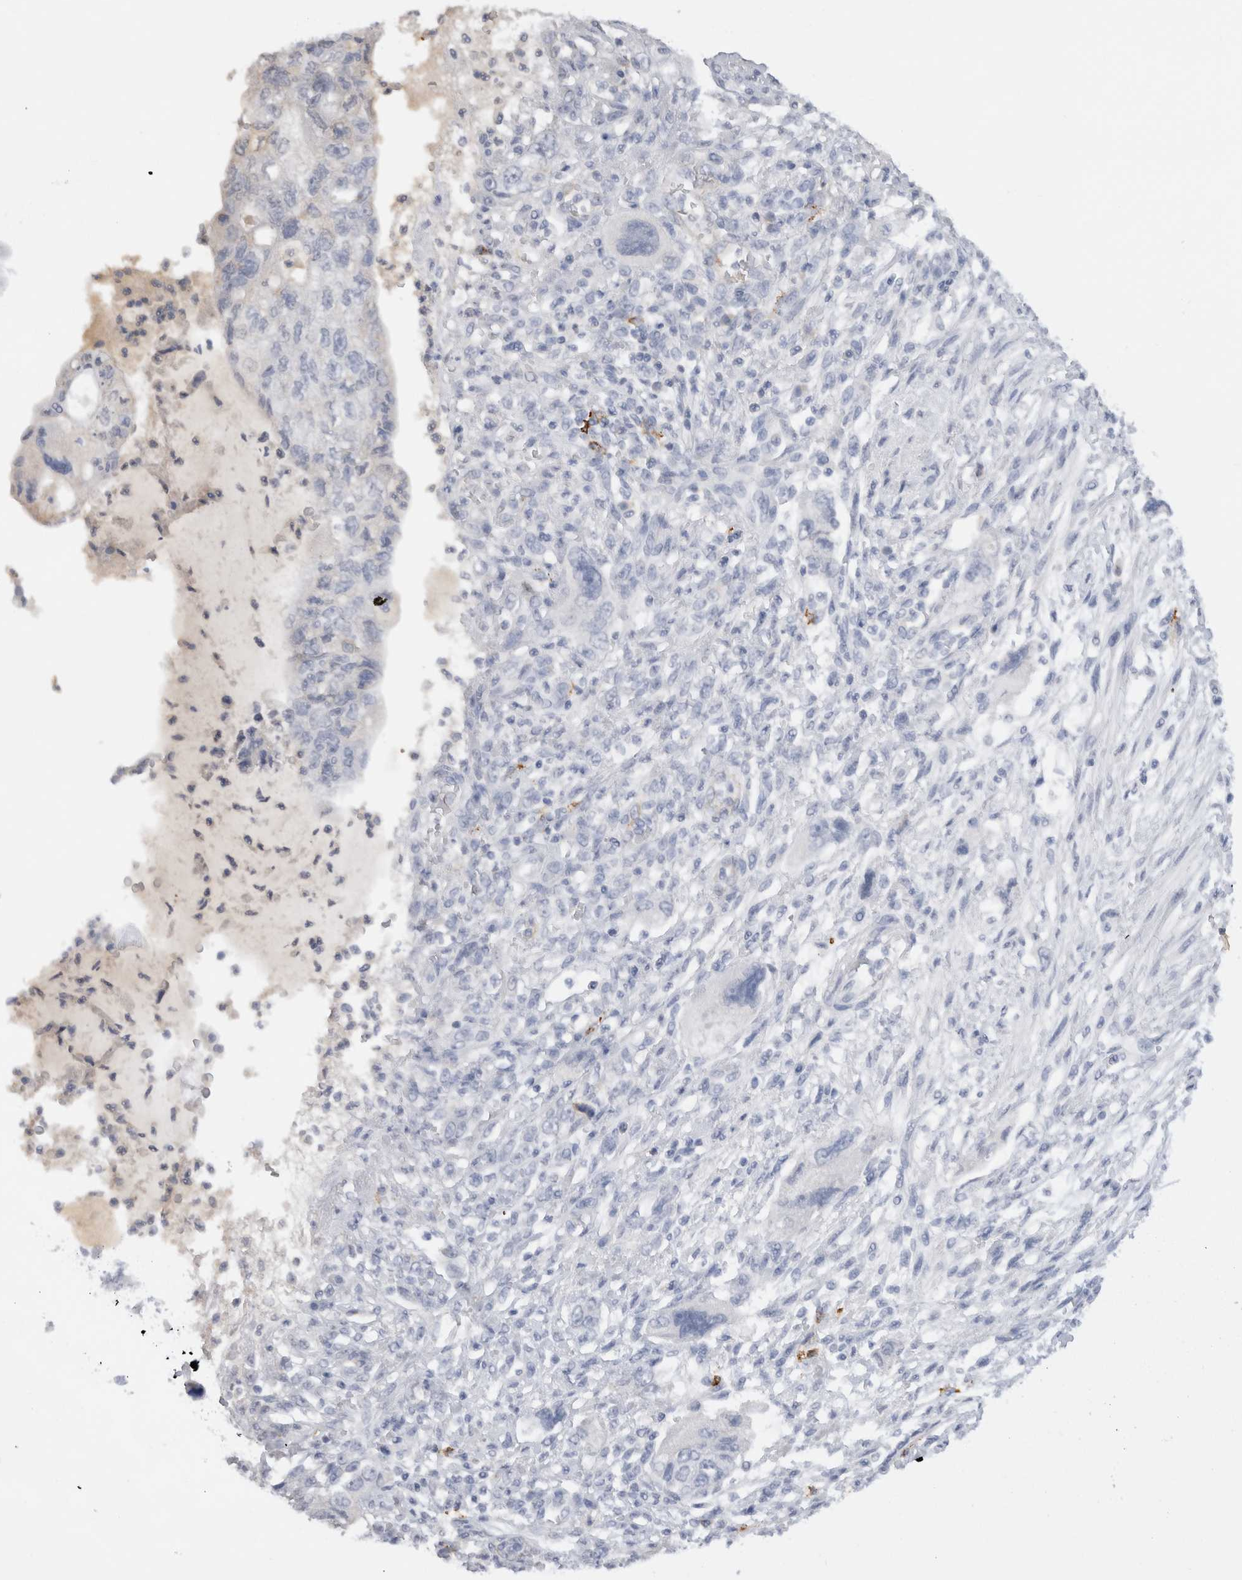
{"staining": {"intensity": "negative", "quantity": "none", "location": "none"}, "tissue": "pancreatic cancer", "cell_type": "Tumor cells", "image_type": "cancer", "snomed": [{"axis": "morphology", "description": "Adenocarcinoma, NOS"}, {"axis": "topography", "description": "Pancreas"}], "caption": "Protein analysis of pancreatic cancer (adenocarcinoma) demonstrates no significant staining in tumor cells.", "gene": "LAMP3", "patient": {"sex": "female", "age": 73}}